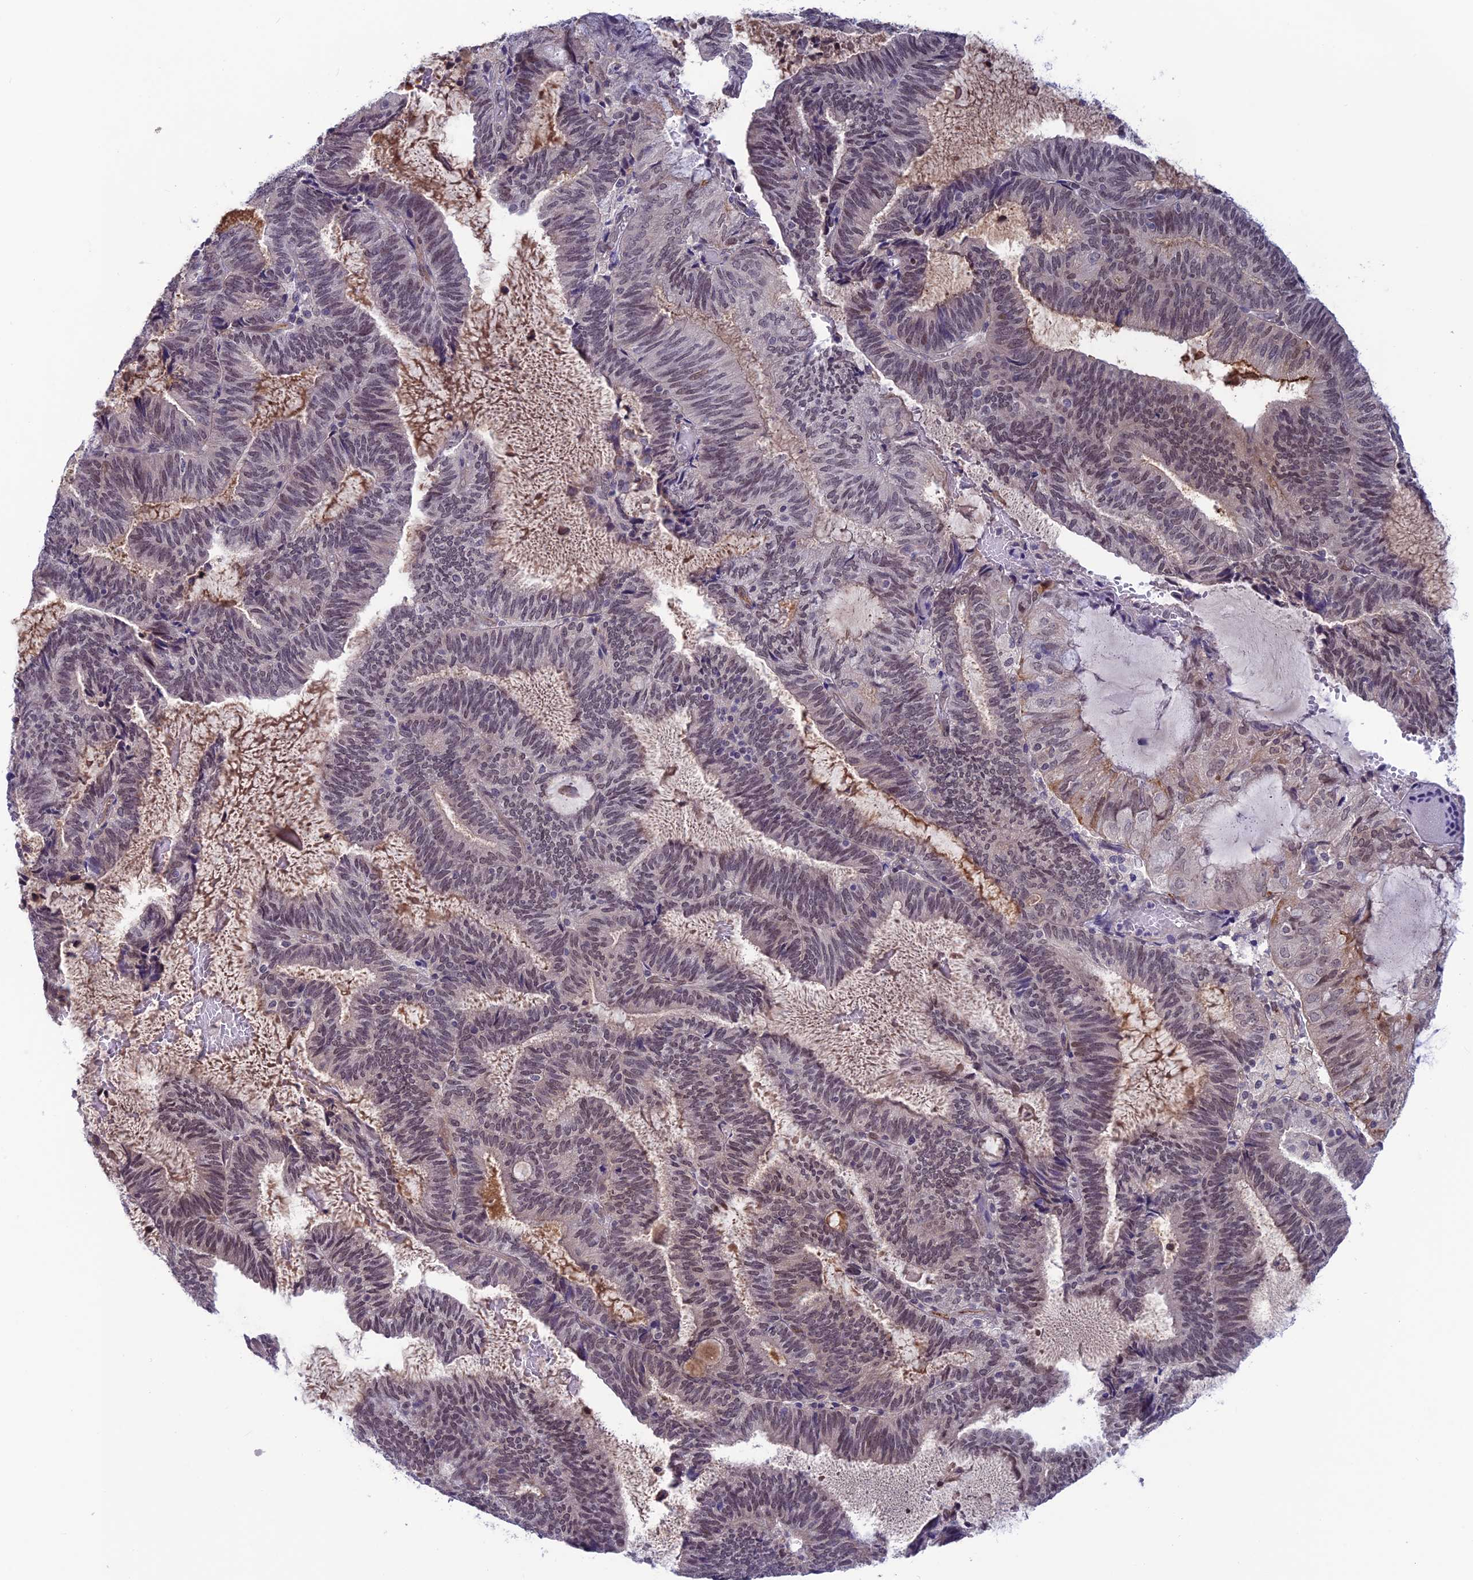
{"staining": {"intensity": "negative", "quantity": "none", "location": "none"}, "tissue": "endometrial cancer", "cell_type": "Tumor cells", "image_type": "cancer", "snomed": [{"axis": "morphology", "description": "Adenocarcinoma, NOS"}, {"axis": "topography", "description": "Endometrium"}], "caption": "An immunohistochemistry (IHC) histopathology image of adenocarcinoma (endometrial) is shown. There is no staining in tumor cells of adenocarcinoma (endometrial).", "gene": "FKBPL", "patient": {"sex": "female", "age": 81}}